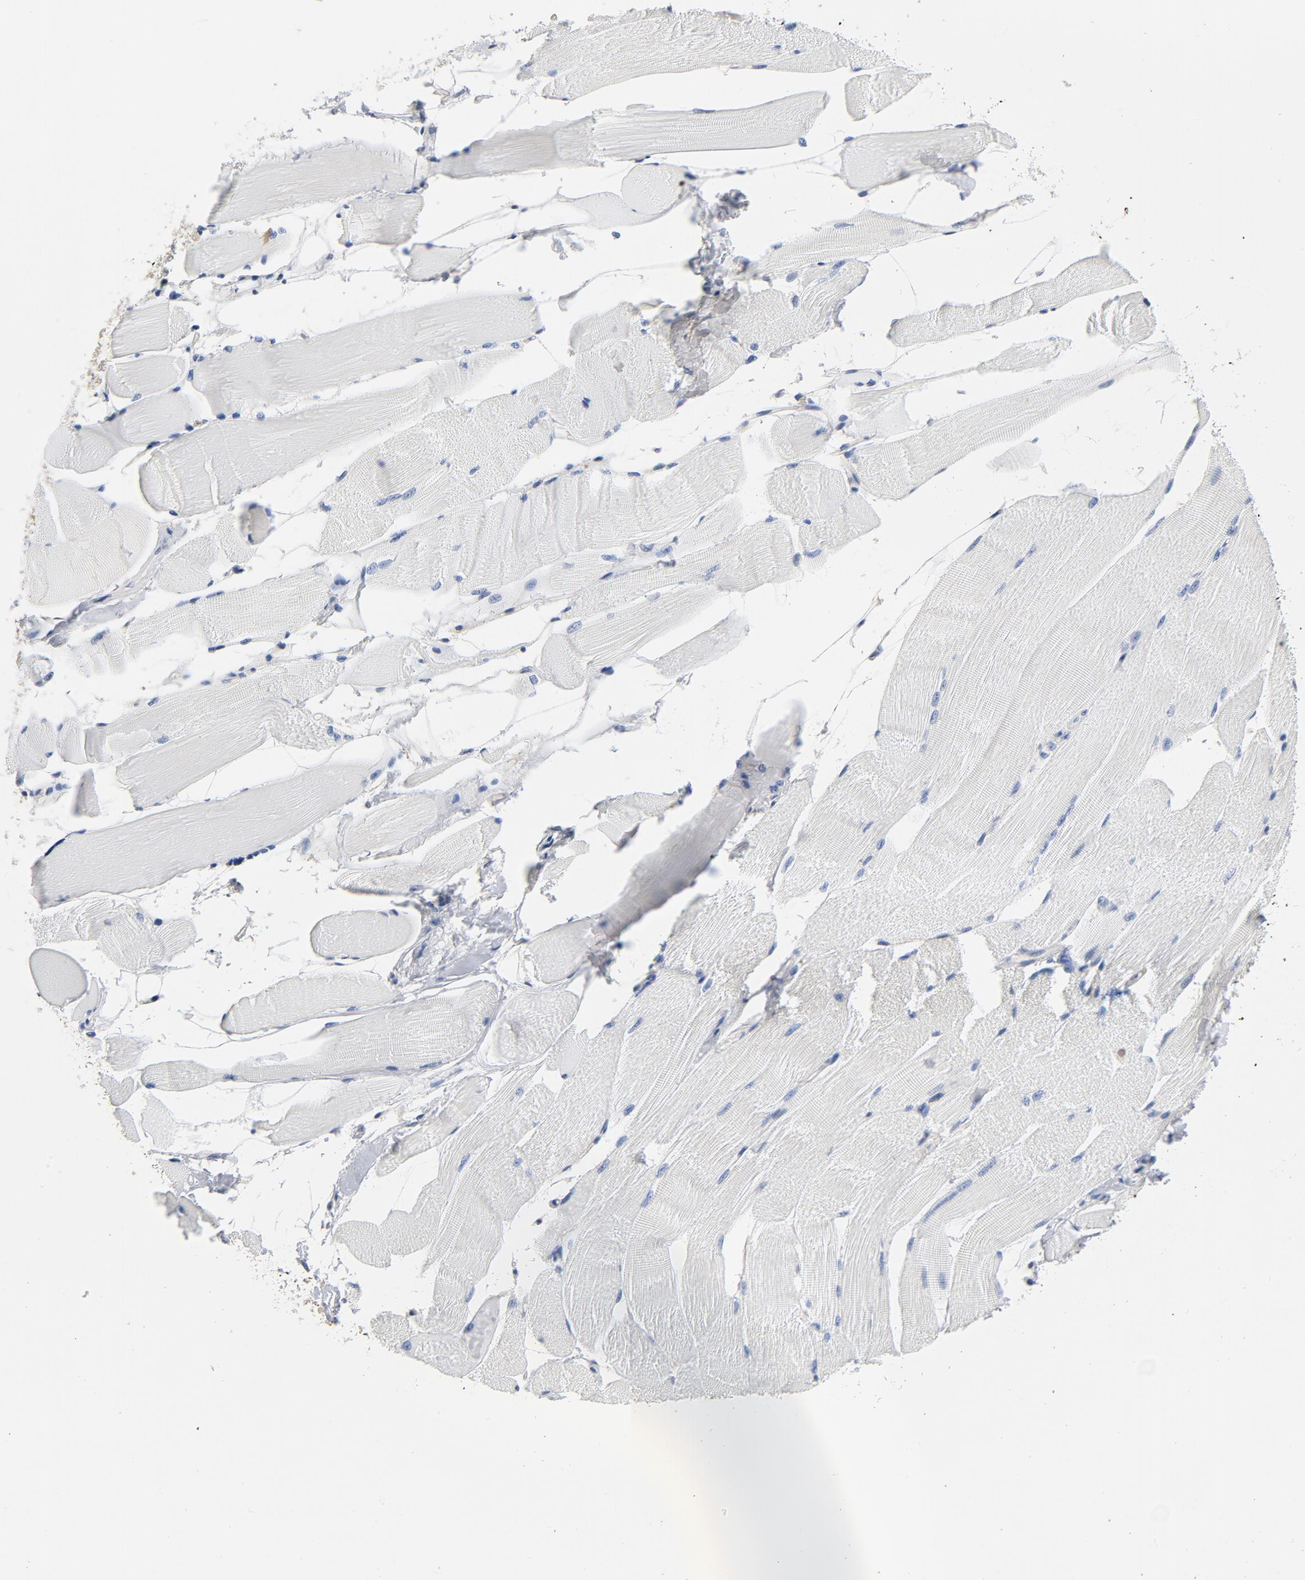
{"staining": {"intensity": "negative", "quantity": "none", "location": "none"}, "tissue": "skeletal muscle", "cell_type": "Myocytes", "image_type": "normal", "snomed": [{"axis": "morphology", "description": "Normal tissue, NOS"}, {"axis": "topography", "description": "Skeletal muscle"}, {"axis": "topography", "description": "Peripheral nerve tissue"}], "caption": "Immunohistochemical staining of unremarkable skeletal muscle shows no significant staining in myocytes. (Brightfield microscopy of DAB (3,3'-diaminobenzidine) immunohistochemistry at high magnification).", "gene": "SRC", "patient": {"sex": "female", "age": 84}}